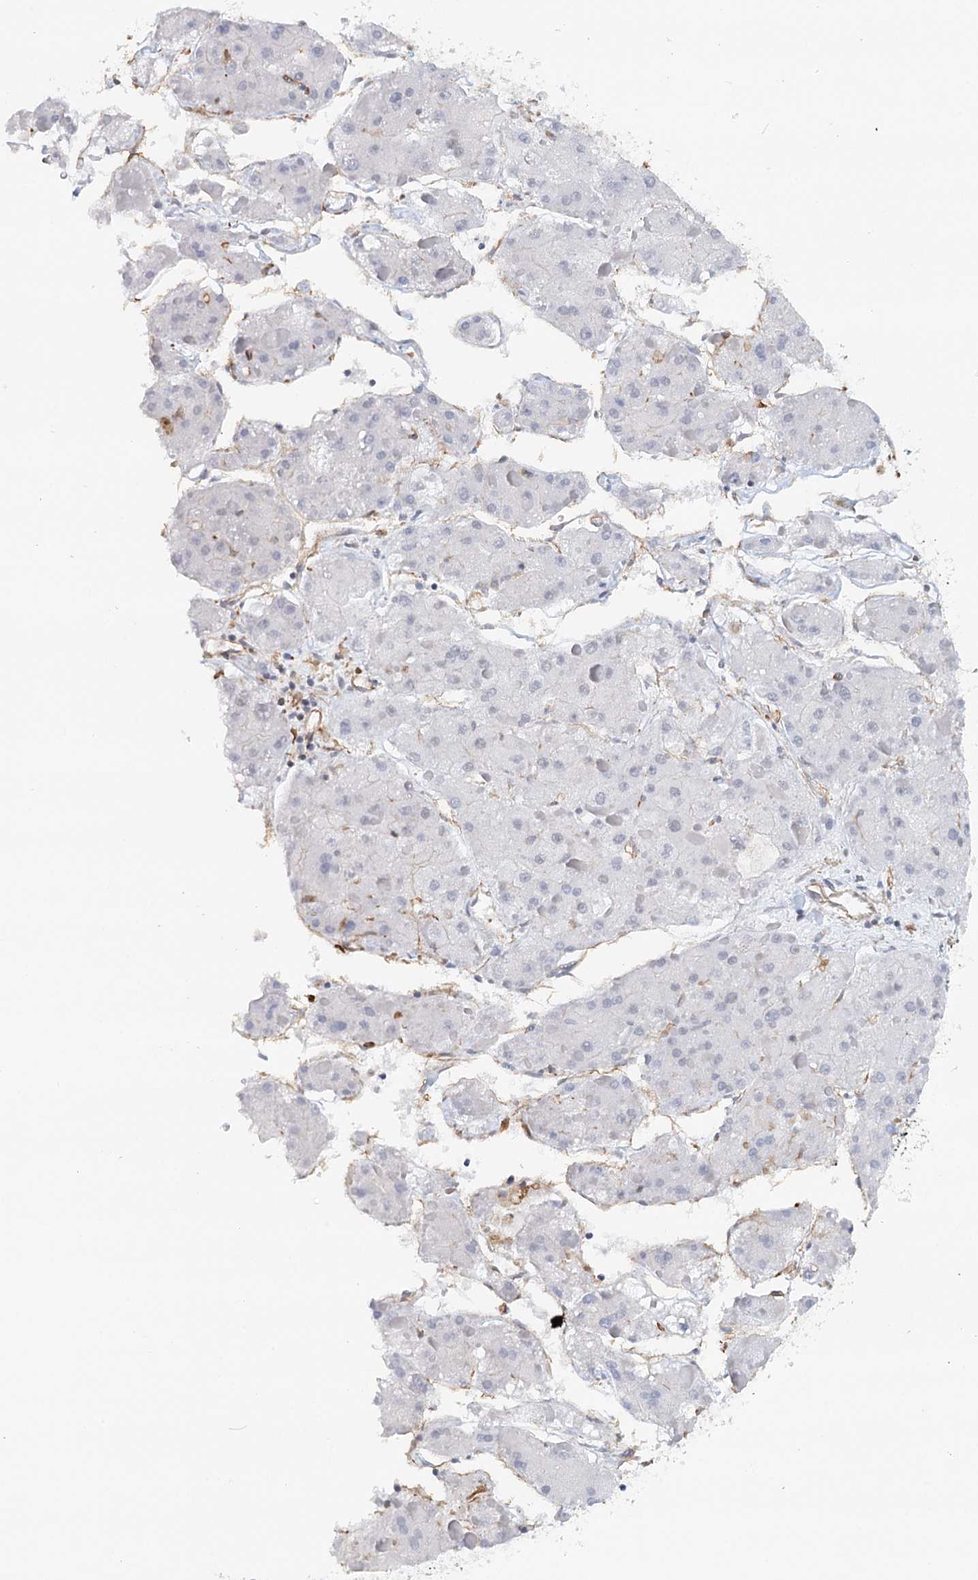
{"staining": {"intensity": "negative", "quantity": "none", "location": "none"}, "tissue": "liver cancer", "cell_type": "Tumor cells", "image_type": "cancer", "snomed": [{"axis": "morphology", "description": "Carcinoma, Hepatocellular, NOS"}, {"axis": "topography", "description": "Liver"}], "caption": "DAB immunohistochemical staining of liver cancer exhibits no significant staining in tumor cells.", "gene": "SYNPO", "patient": {"sex": "female", "age": 73}}